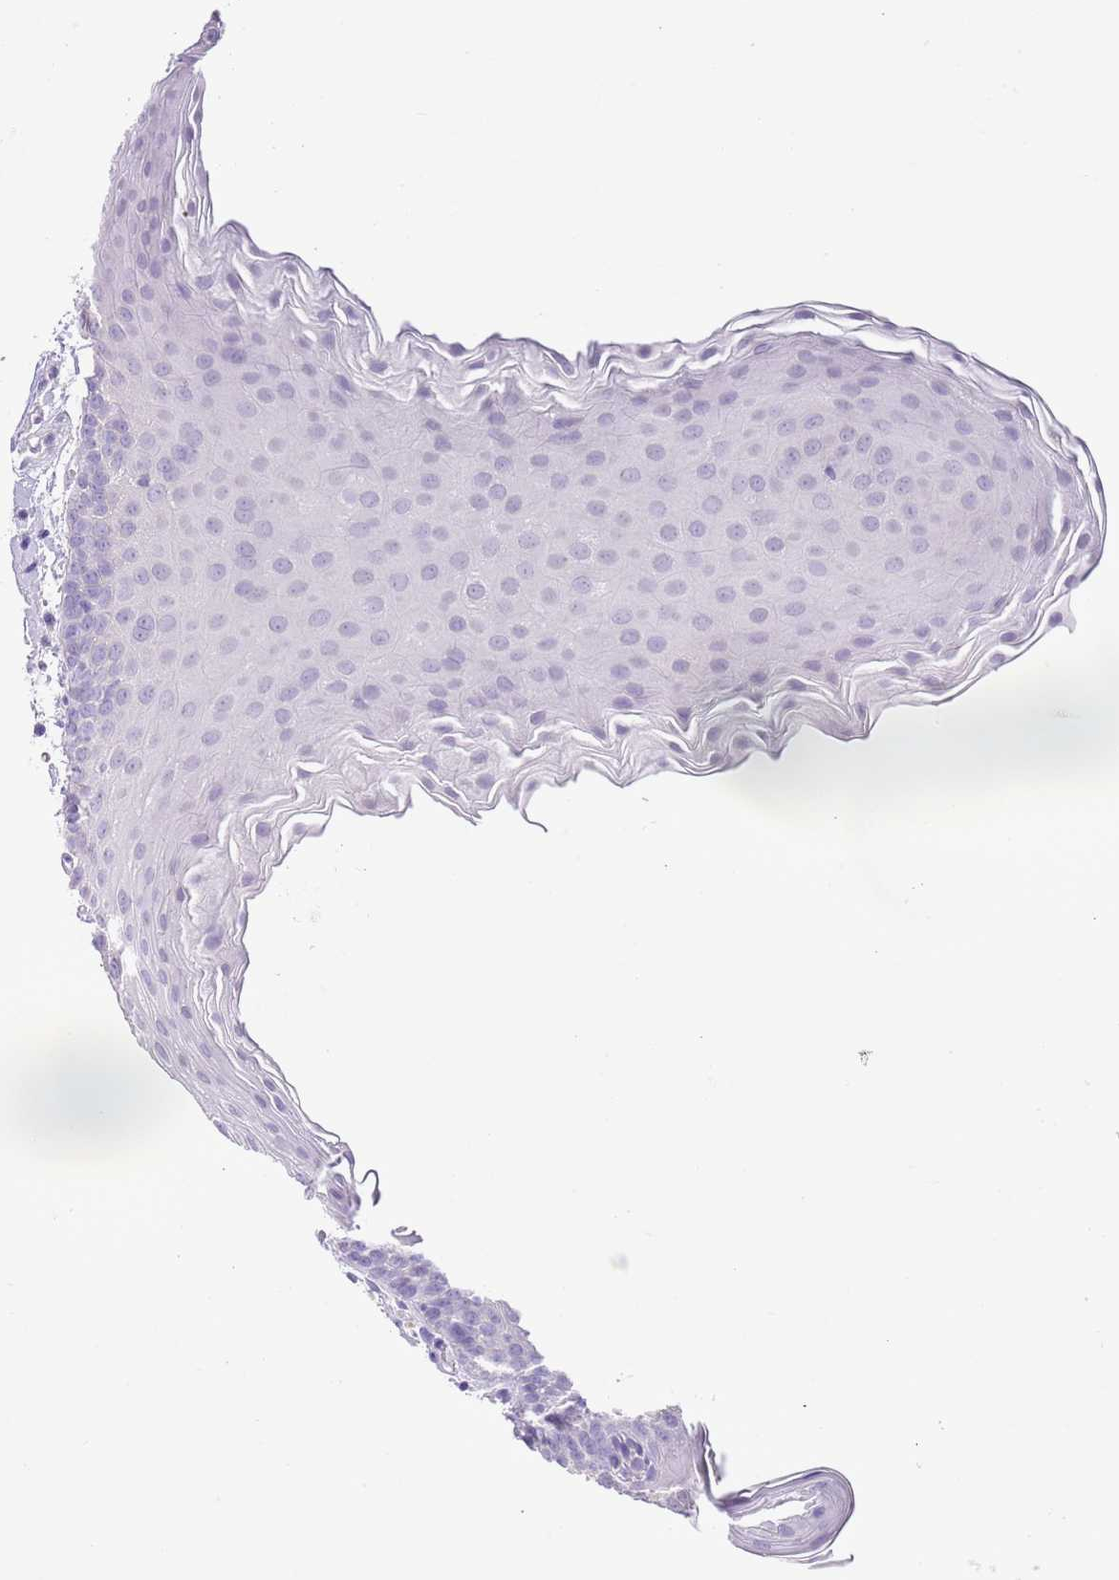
{"staining": {"intensity": "negative", "quantity": "none", "location": "none"}, "tissue": "oral mucosa", "cell_type": "Squamous epithelial cells", "image_type": "normal", "snomed": [{"axis": "morphology", "description": "Normal tissue, NOS"}, {"axis": "topography", "description": "Oral tissue"}], "caption": "Immunohistochemistry histopathology image of normal oral mucosa: oral mucosa stained with DAB (3,3'-diaminobenzidine) displays no significant protein positivity in squamous epithelial cells. (Immunohistochemistry, brightfield microscopy, high magnification).", "gene": "OR2Z1", "patient": {"sex": "male", "age": 46}}